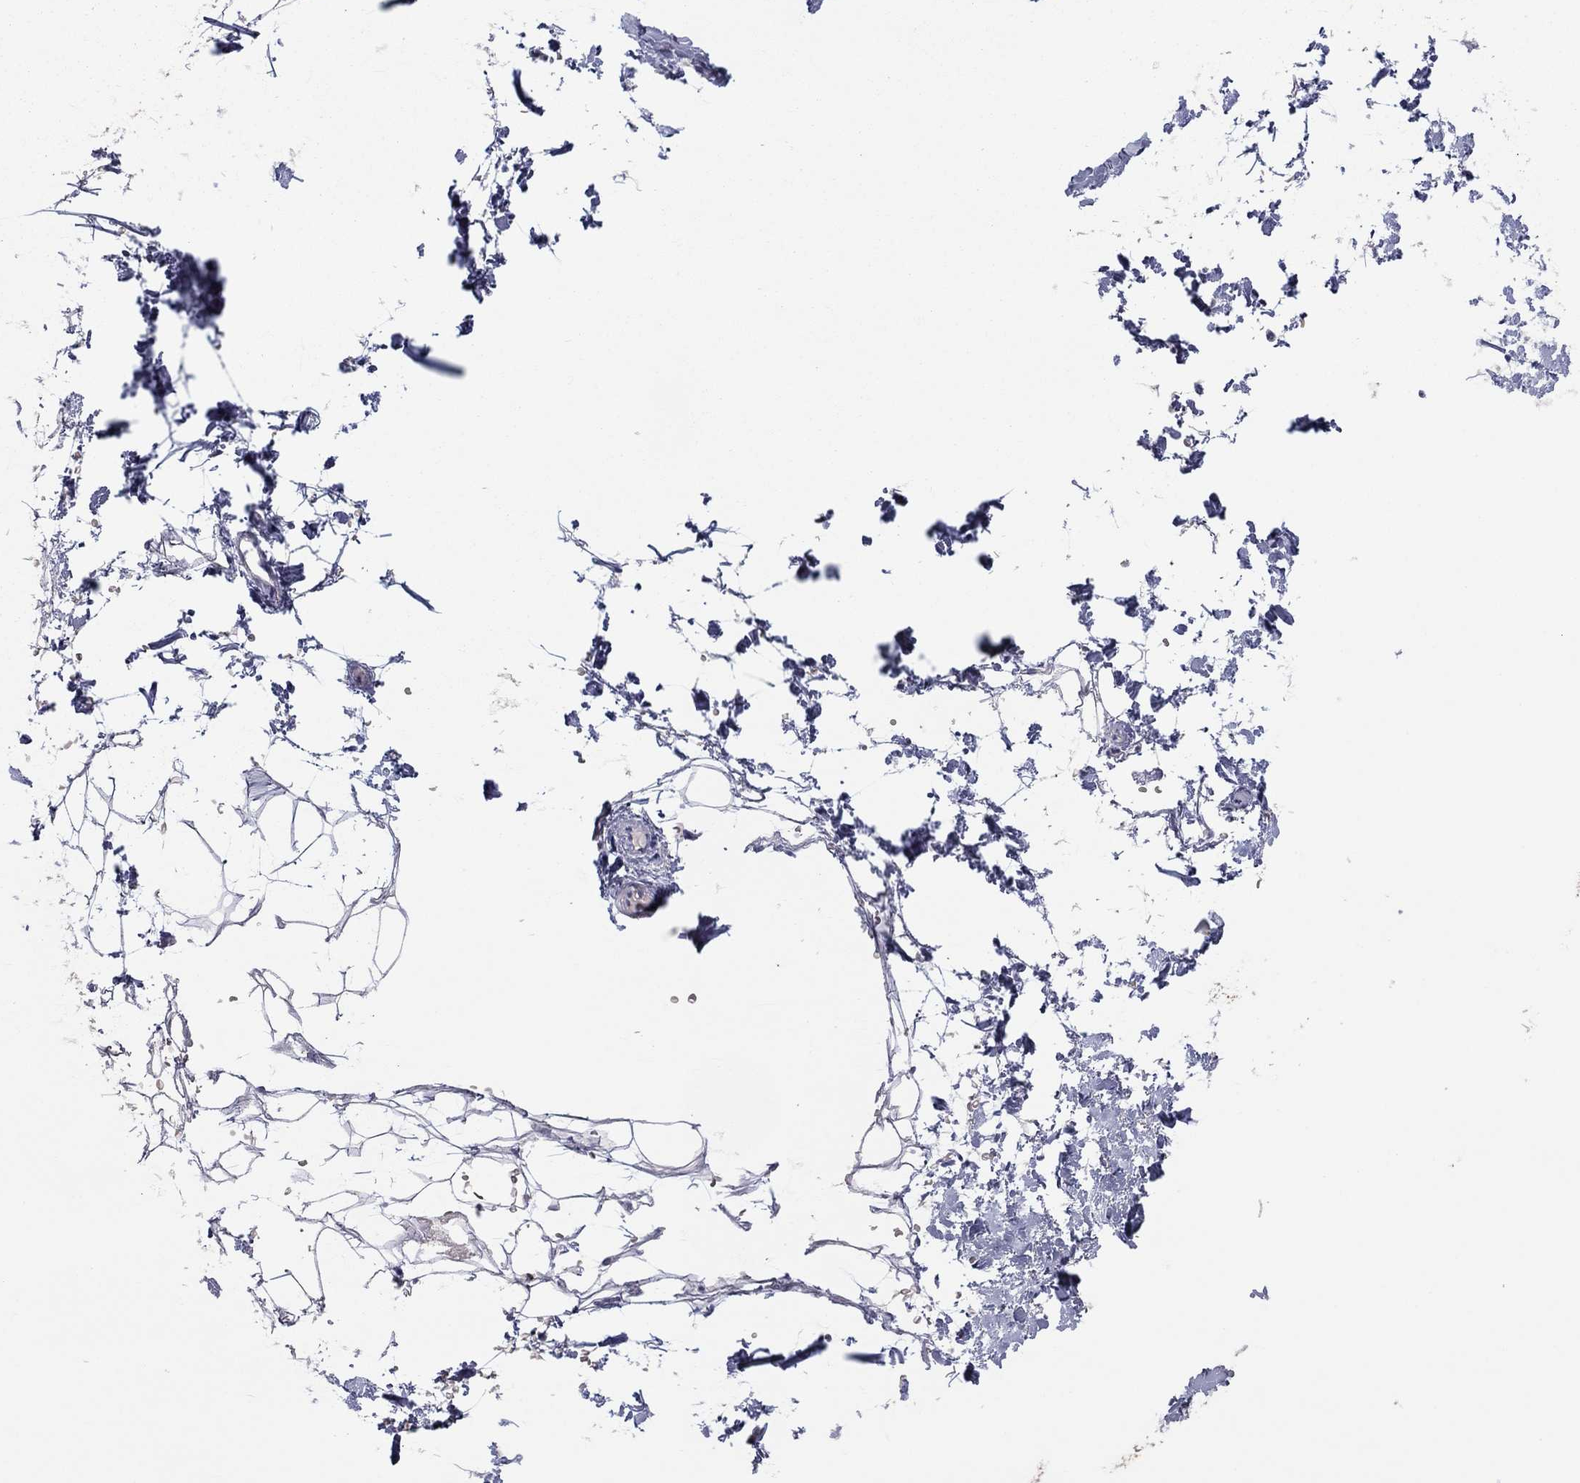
{"staining": {"intensity": "negative", "quantity": "none", "location": "none"}, "tissue": "adipose tissue", "cell_type": "Adipocytes", "image_type": "normal", "snomed": [{"axis": "morphology", "description": "Normal tissue, NOS"}, {"axis": "topography", "description": "Skin"}, {"axis": "topography", "description": "Peripheral nerve tissue"}], "caption": "High power microscopy photomicrograph of an IHC micrograph of unremarkable adipose tissue, revealing no significant positivity in adipocytes.", "gene": "CPNE6", "patient": {"sex": "female", "age": 56}}